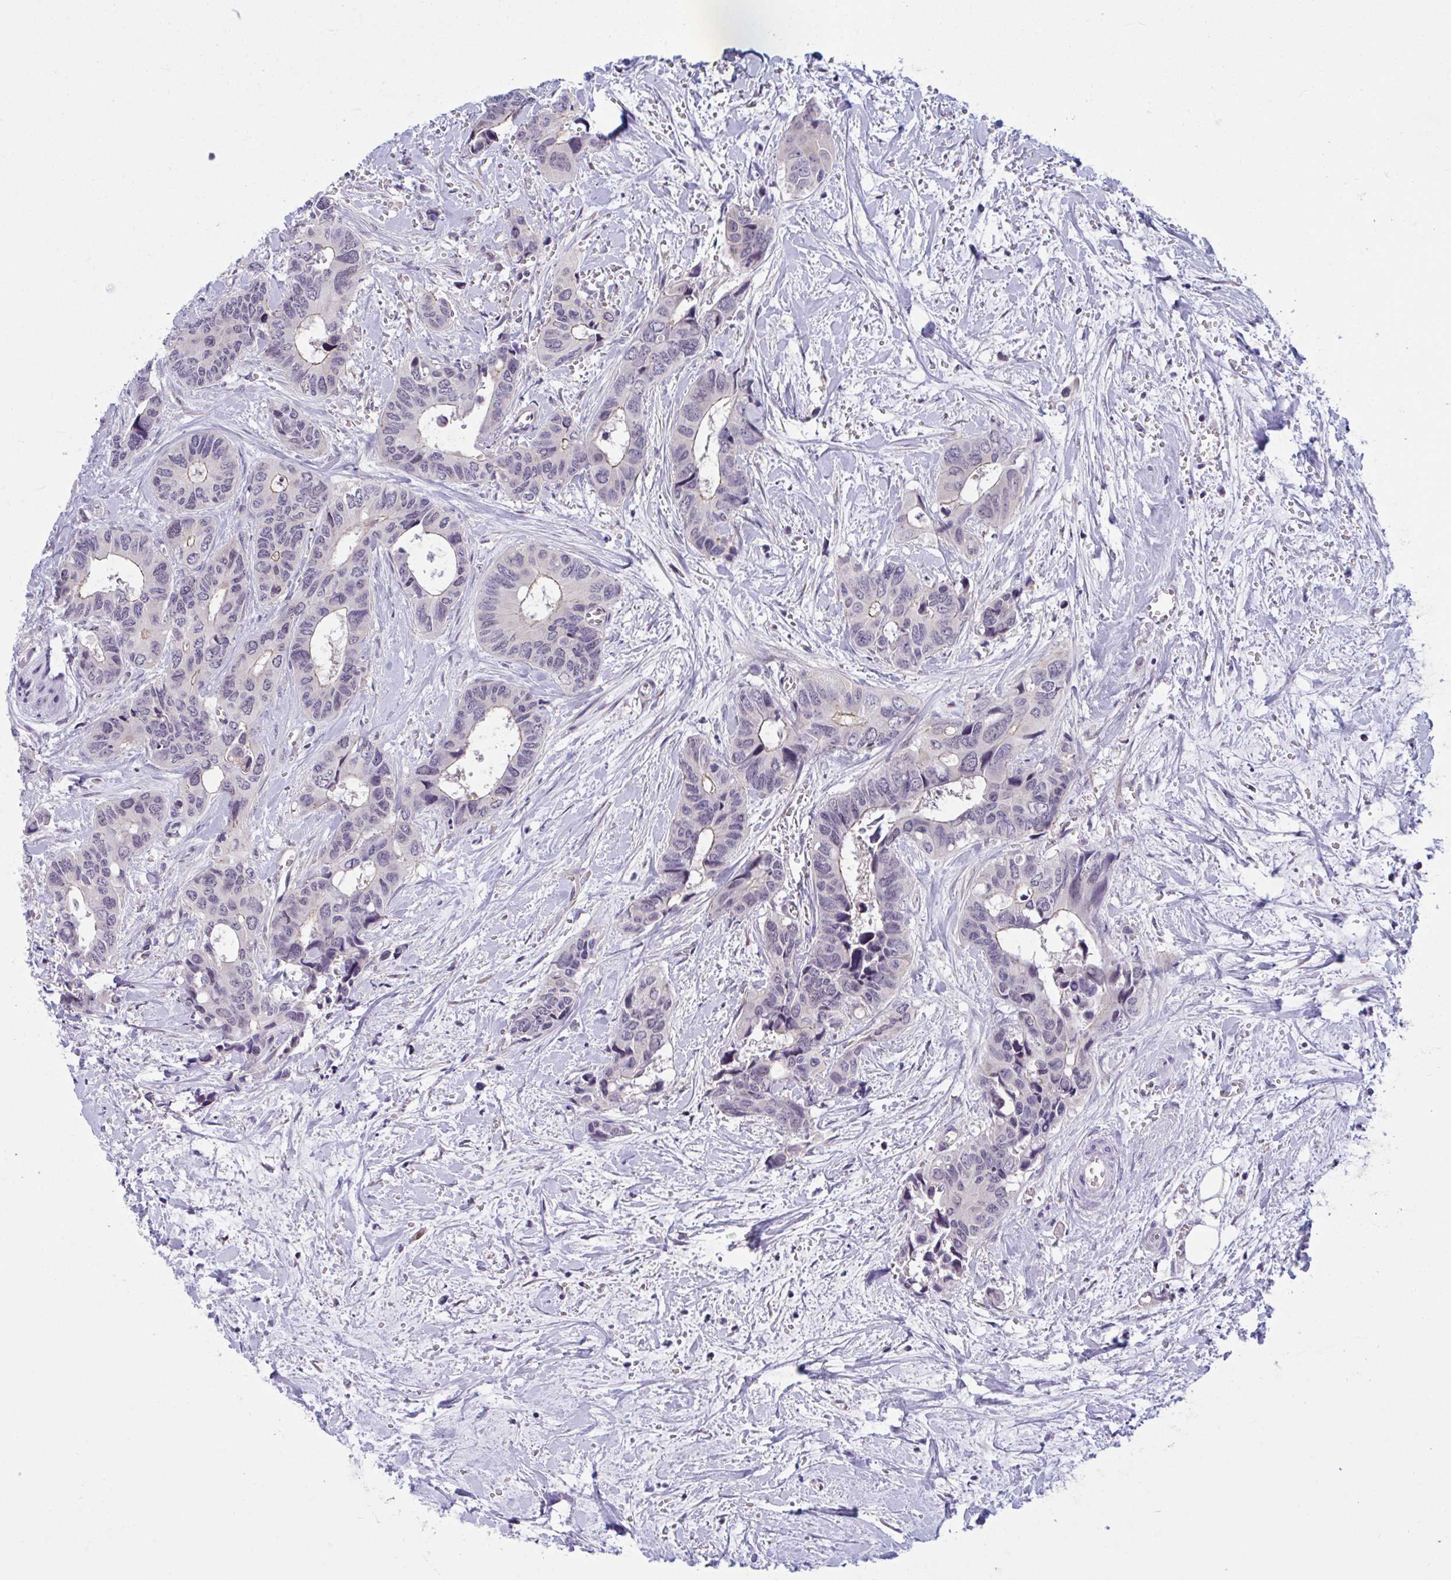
{"staining": {"intensity": "negative", "quantity": "none", "location": "none"}, "tissue": "colorectal cancer", "cell_type": "Tumor cells", "image_type": "cancer", "snomed": [{"axis": "morphology", "description": "Adenocarcinoma, NOS"}, {"axis": "topography", "description": "Rectum"}], "caption": "Image shows no protein staining in tumor cells of colorectal adenocarcinoma tissue.", "gene": "SNX11", "patient": {"sex": "male", "age": 76}}